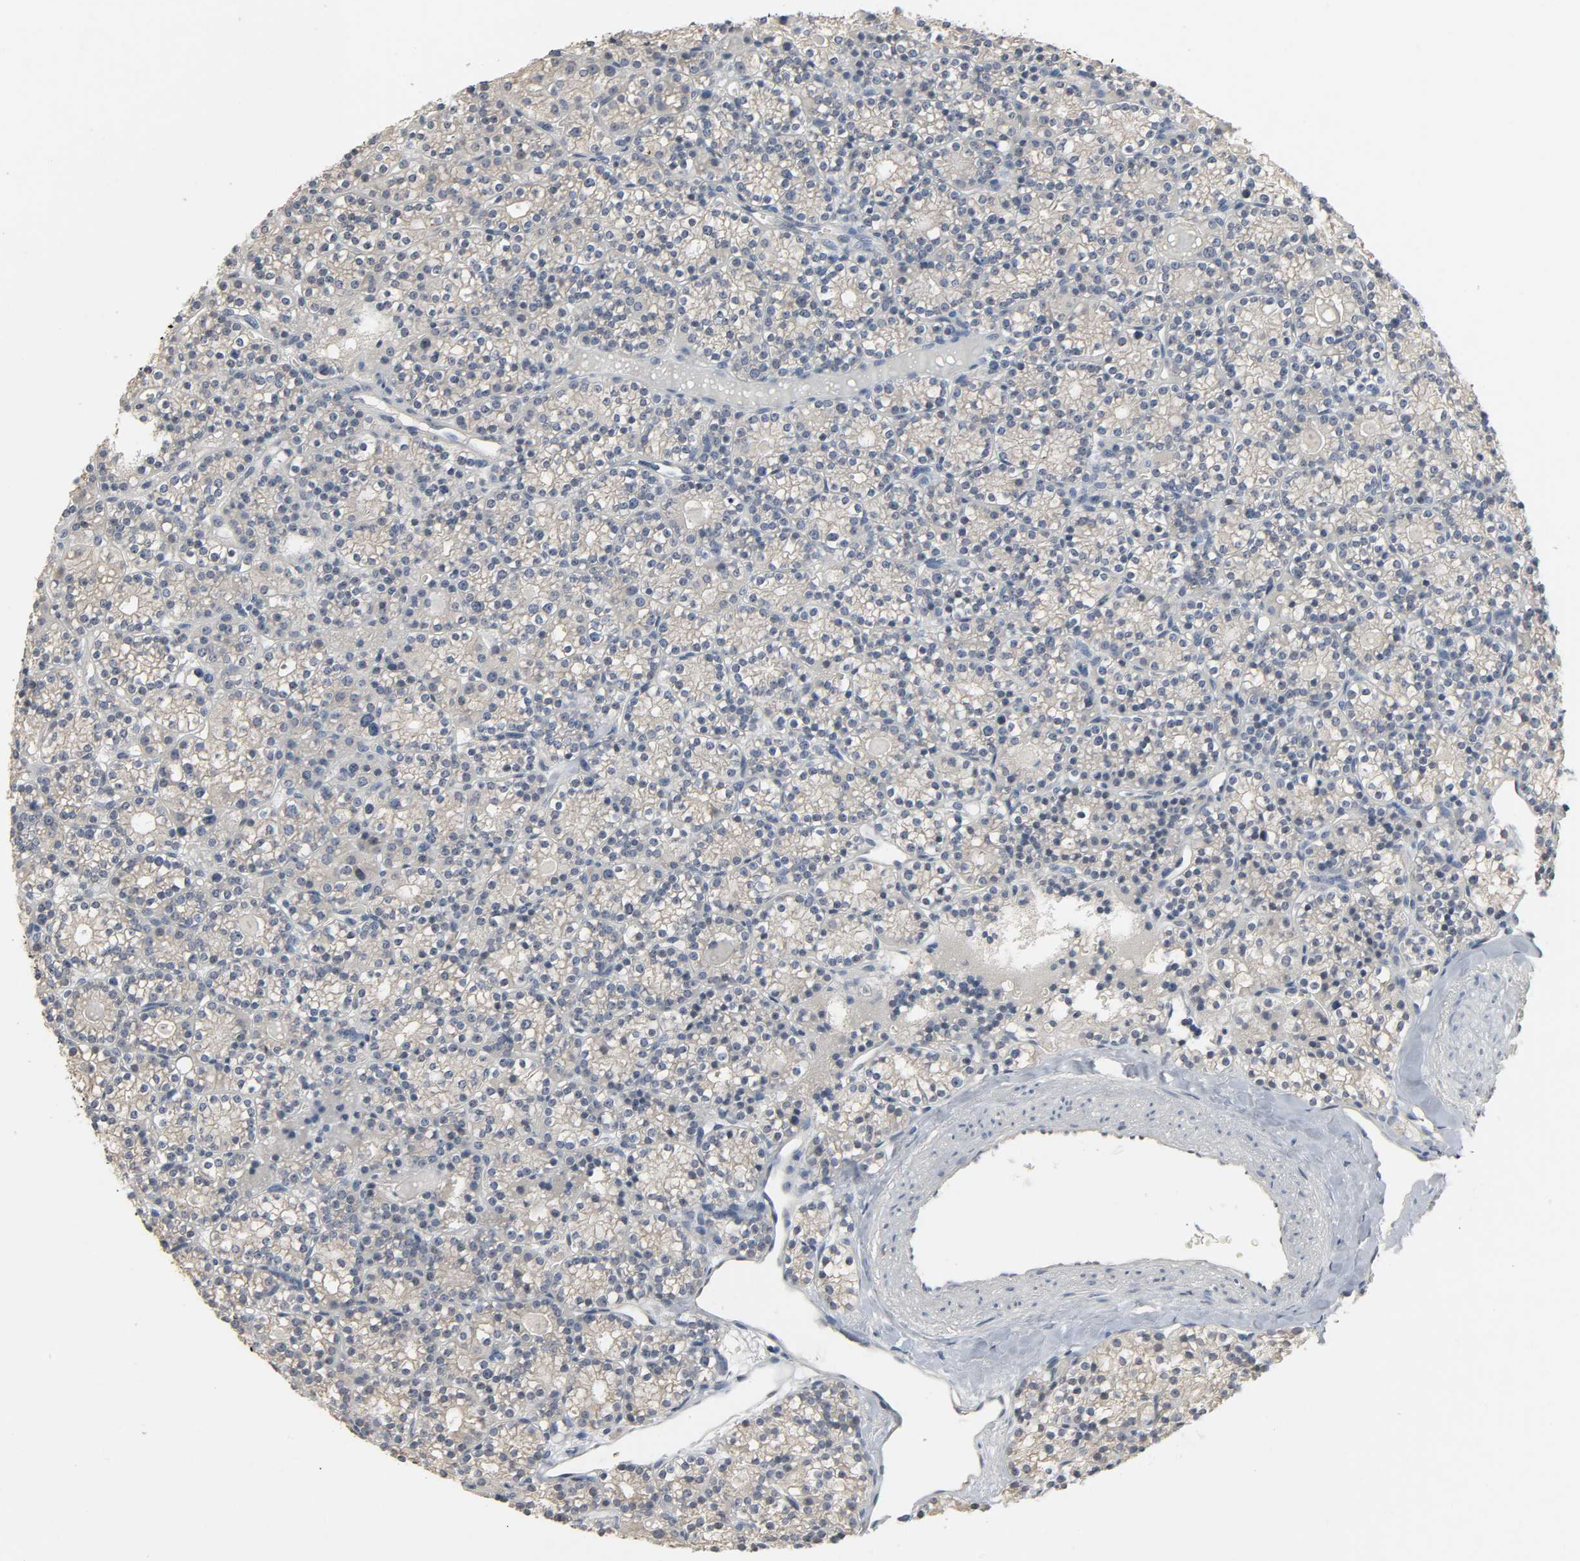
{"staining": {"intensity": "weak", "quantity": "<25%", "location": "cytoplasmic/membranous"}, "tissue": "parathyroid gland", "cell_type": "Glandular cells", "image_type": "normal", "snomed": [{"axis": "morphology", "description": "Normal tissue, NOS"}, {"axis": "topography", "description": "Parathyroid gland"}], "caption": "Parathyroid gland was stained to show a protein in brown. There is no significant staining in glandular cells. Nuclei are stained in blue.", "gene": "CD4", "patient": {"sex": "female", "age": 64}}